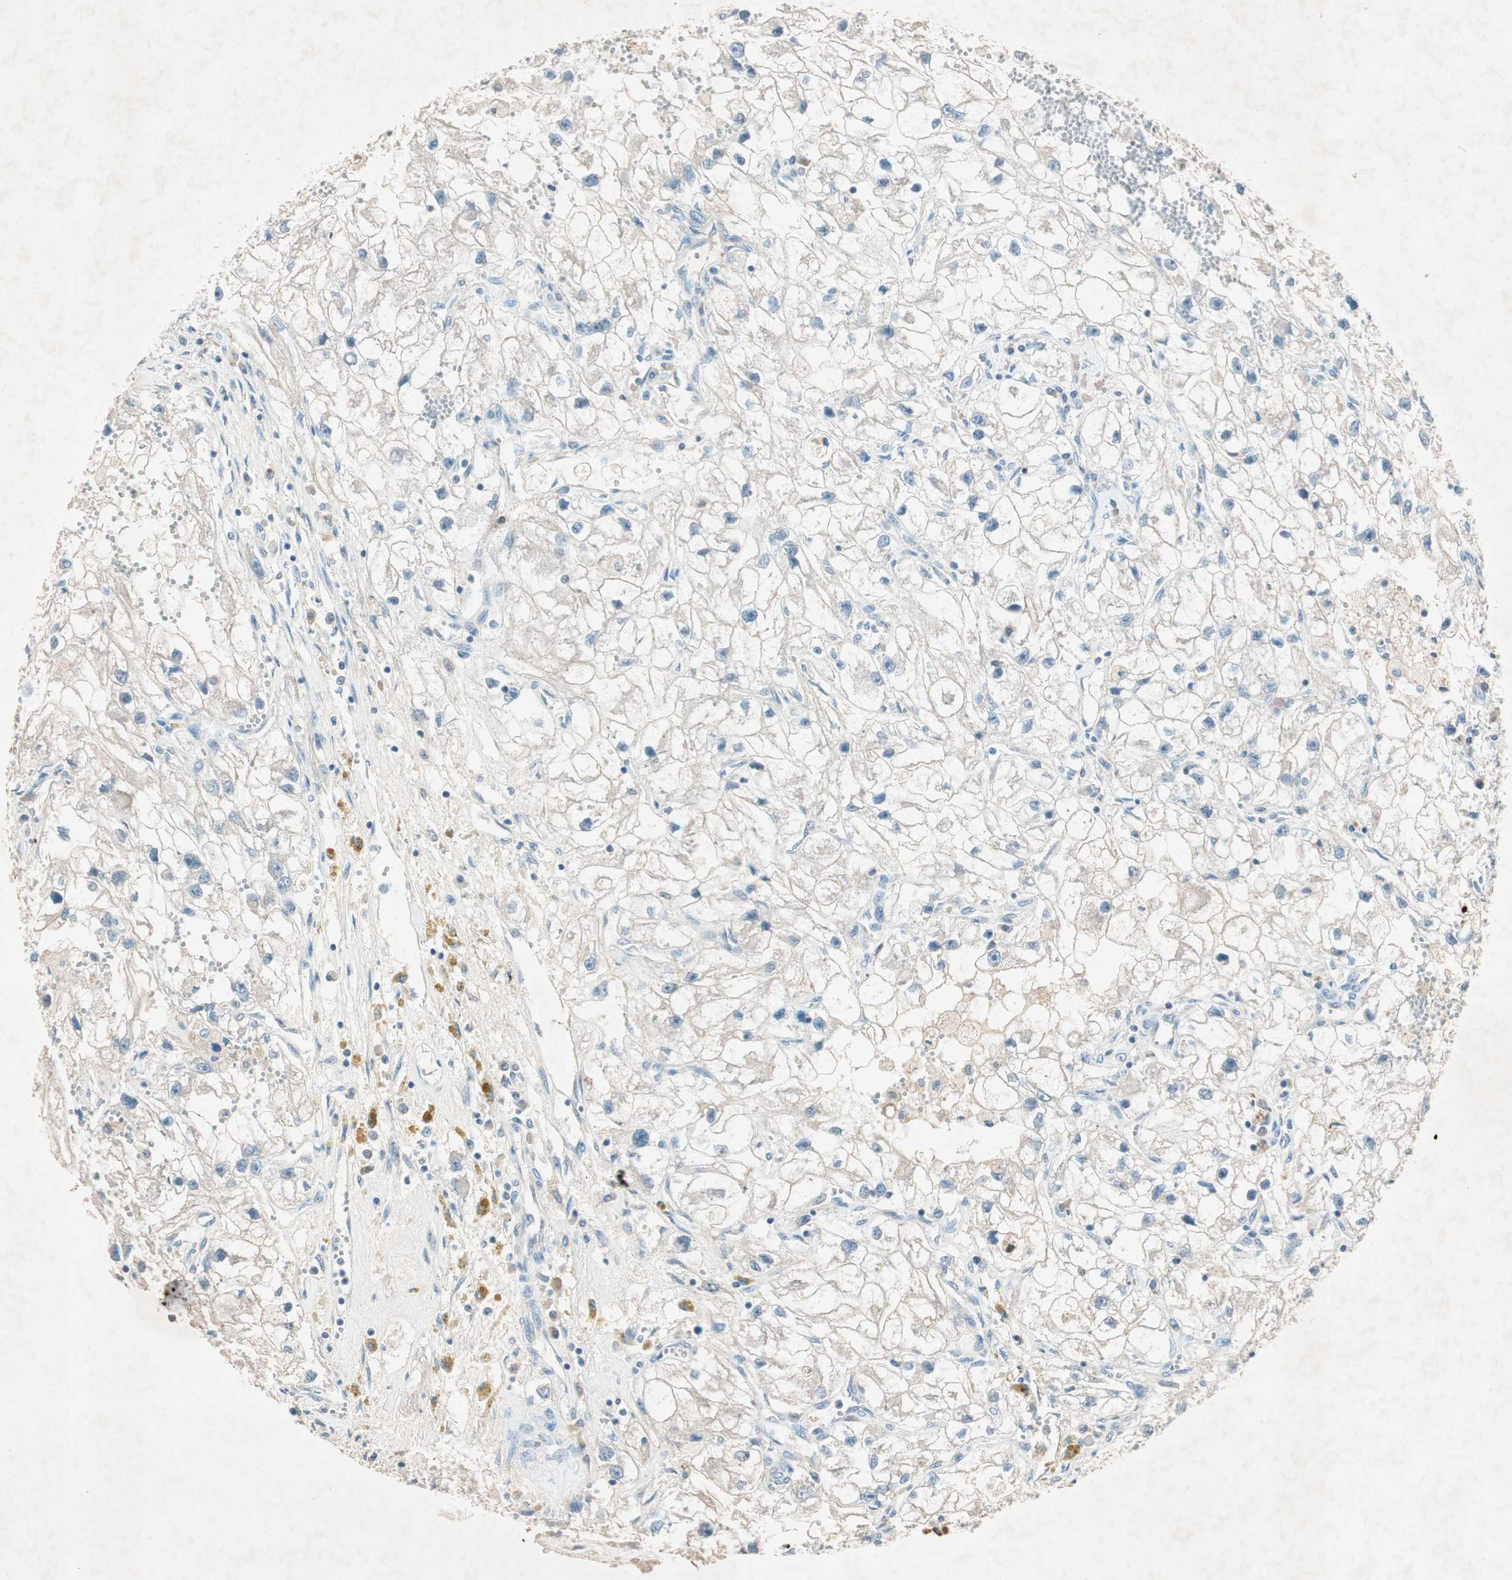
{"staining": {"intensity": "negative", "quantity": "none", "location": "none"}, "tissue": "renal cancer", "cell_type": "Tumor cells", "image_type": "cancer", "snomed": [{"axis": "morphology", "description": "Adenocarcinoma, NOS"}, {"axis": "topography", "description": "Kidney"}], "caption": "IHC micrograph of adenocarcinoma (renal) stained for a protein (brown), which displays no positivity in tumor cells. (Immunohistochemistry (ihc), brightfield microscopy, high magnification).", "gene": "NKAIN1", "patient": {"sex": "female", "age": 70}}